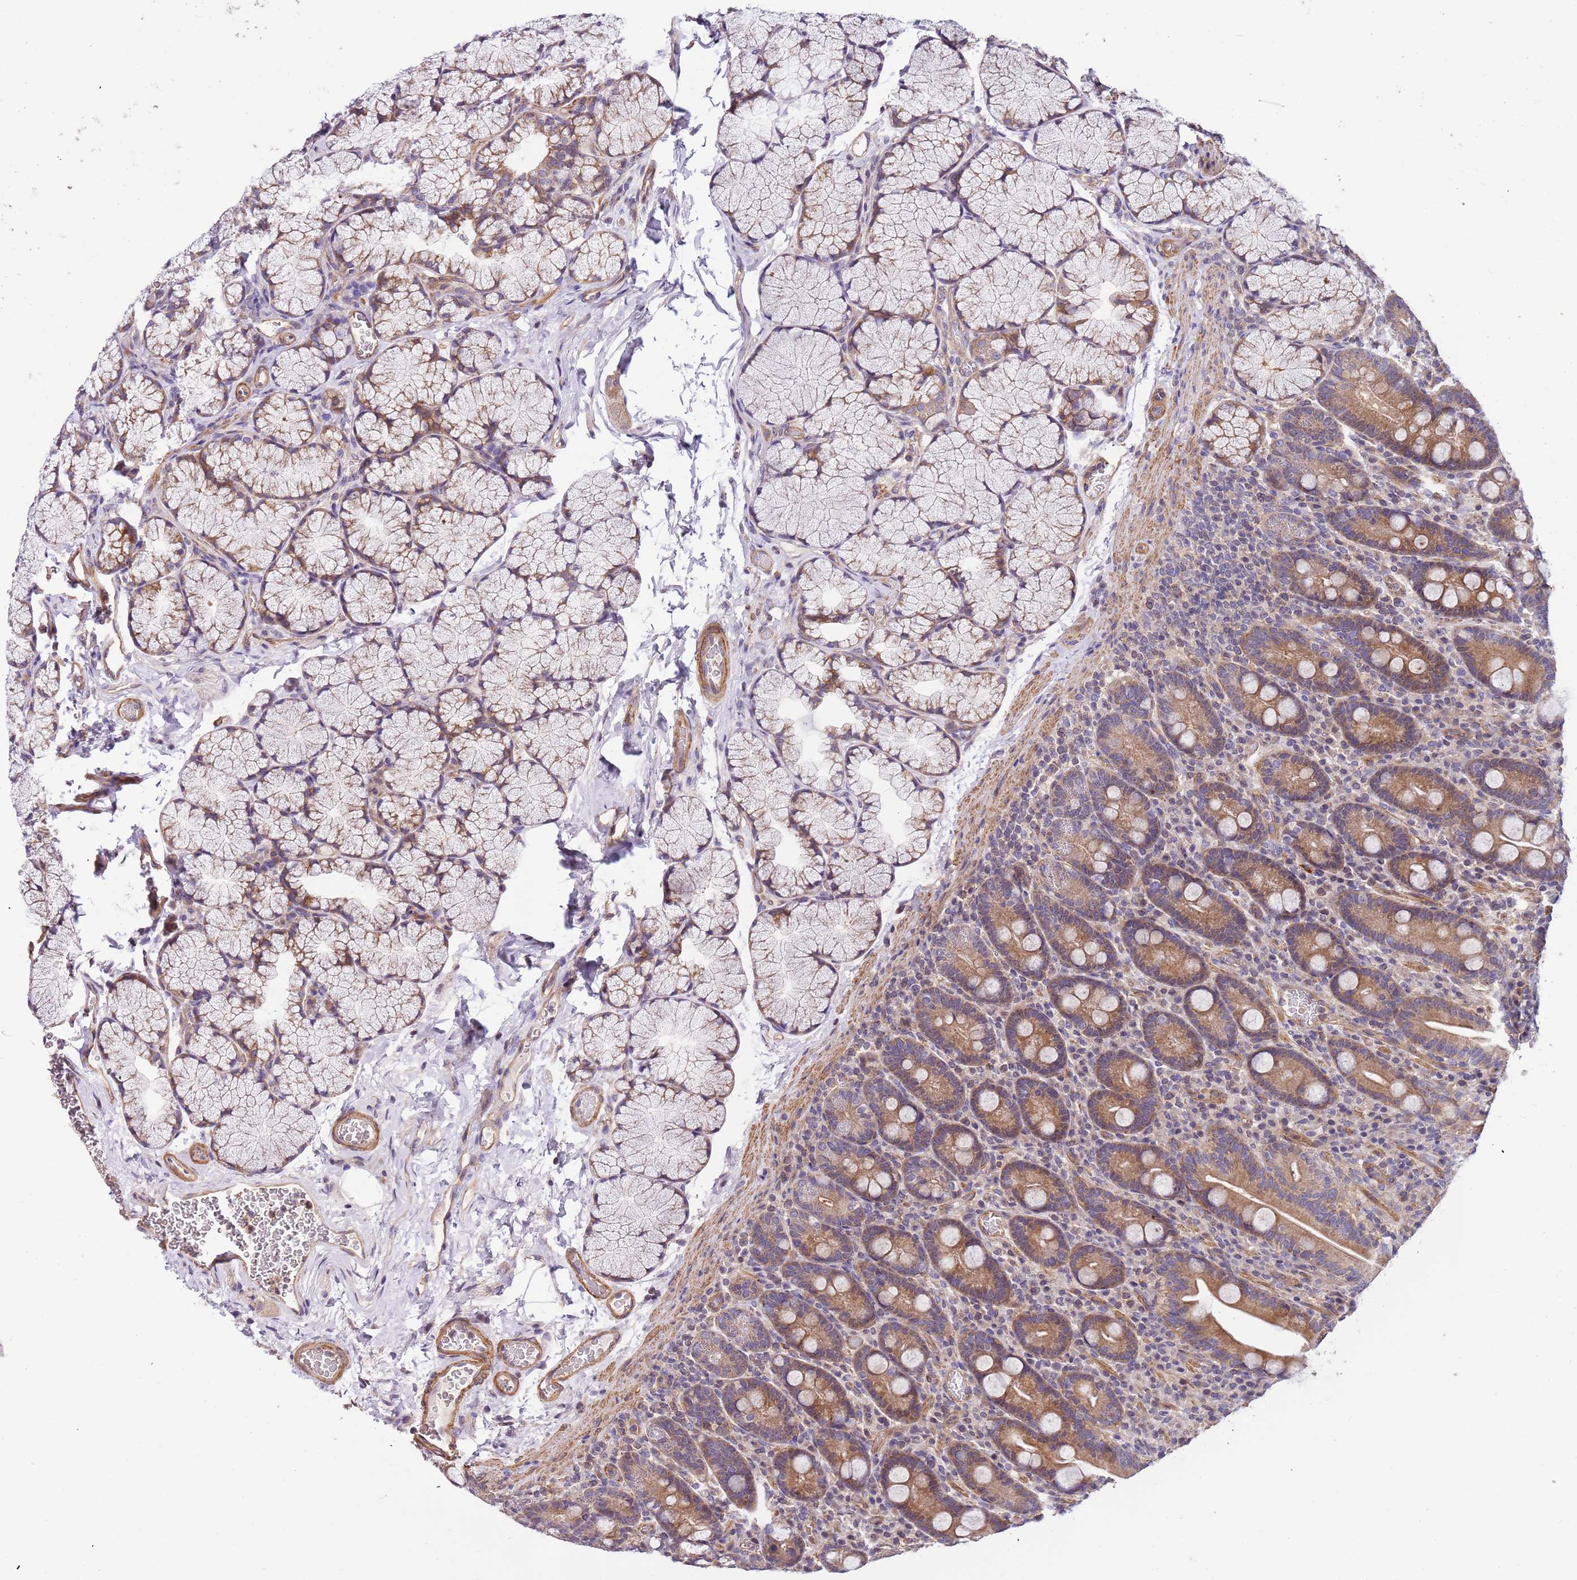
{"staining": {"intensity": "moderate", "quantity": ">75%", "location": "cytoplasmic/membranous"}, "tissue": "duodenum", "cell_type": "Glandular cells", "image_type": "normal", "snomed": [{"axis": "morphology", "description": "Normal tissue, NOS"}, {"axis": "topography", "description": "Duodenum"}], "caption": "Protein staining of normal duodenum exhibits moderate cytoplasmic/membranous staining in about >75% of glandular cells.", "gene": "LAMB4", "patient": {"sex": "male", "age": 35}}